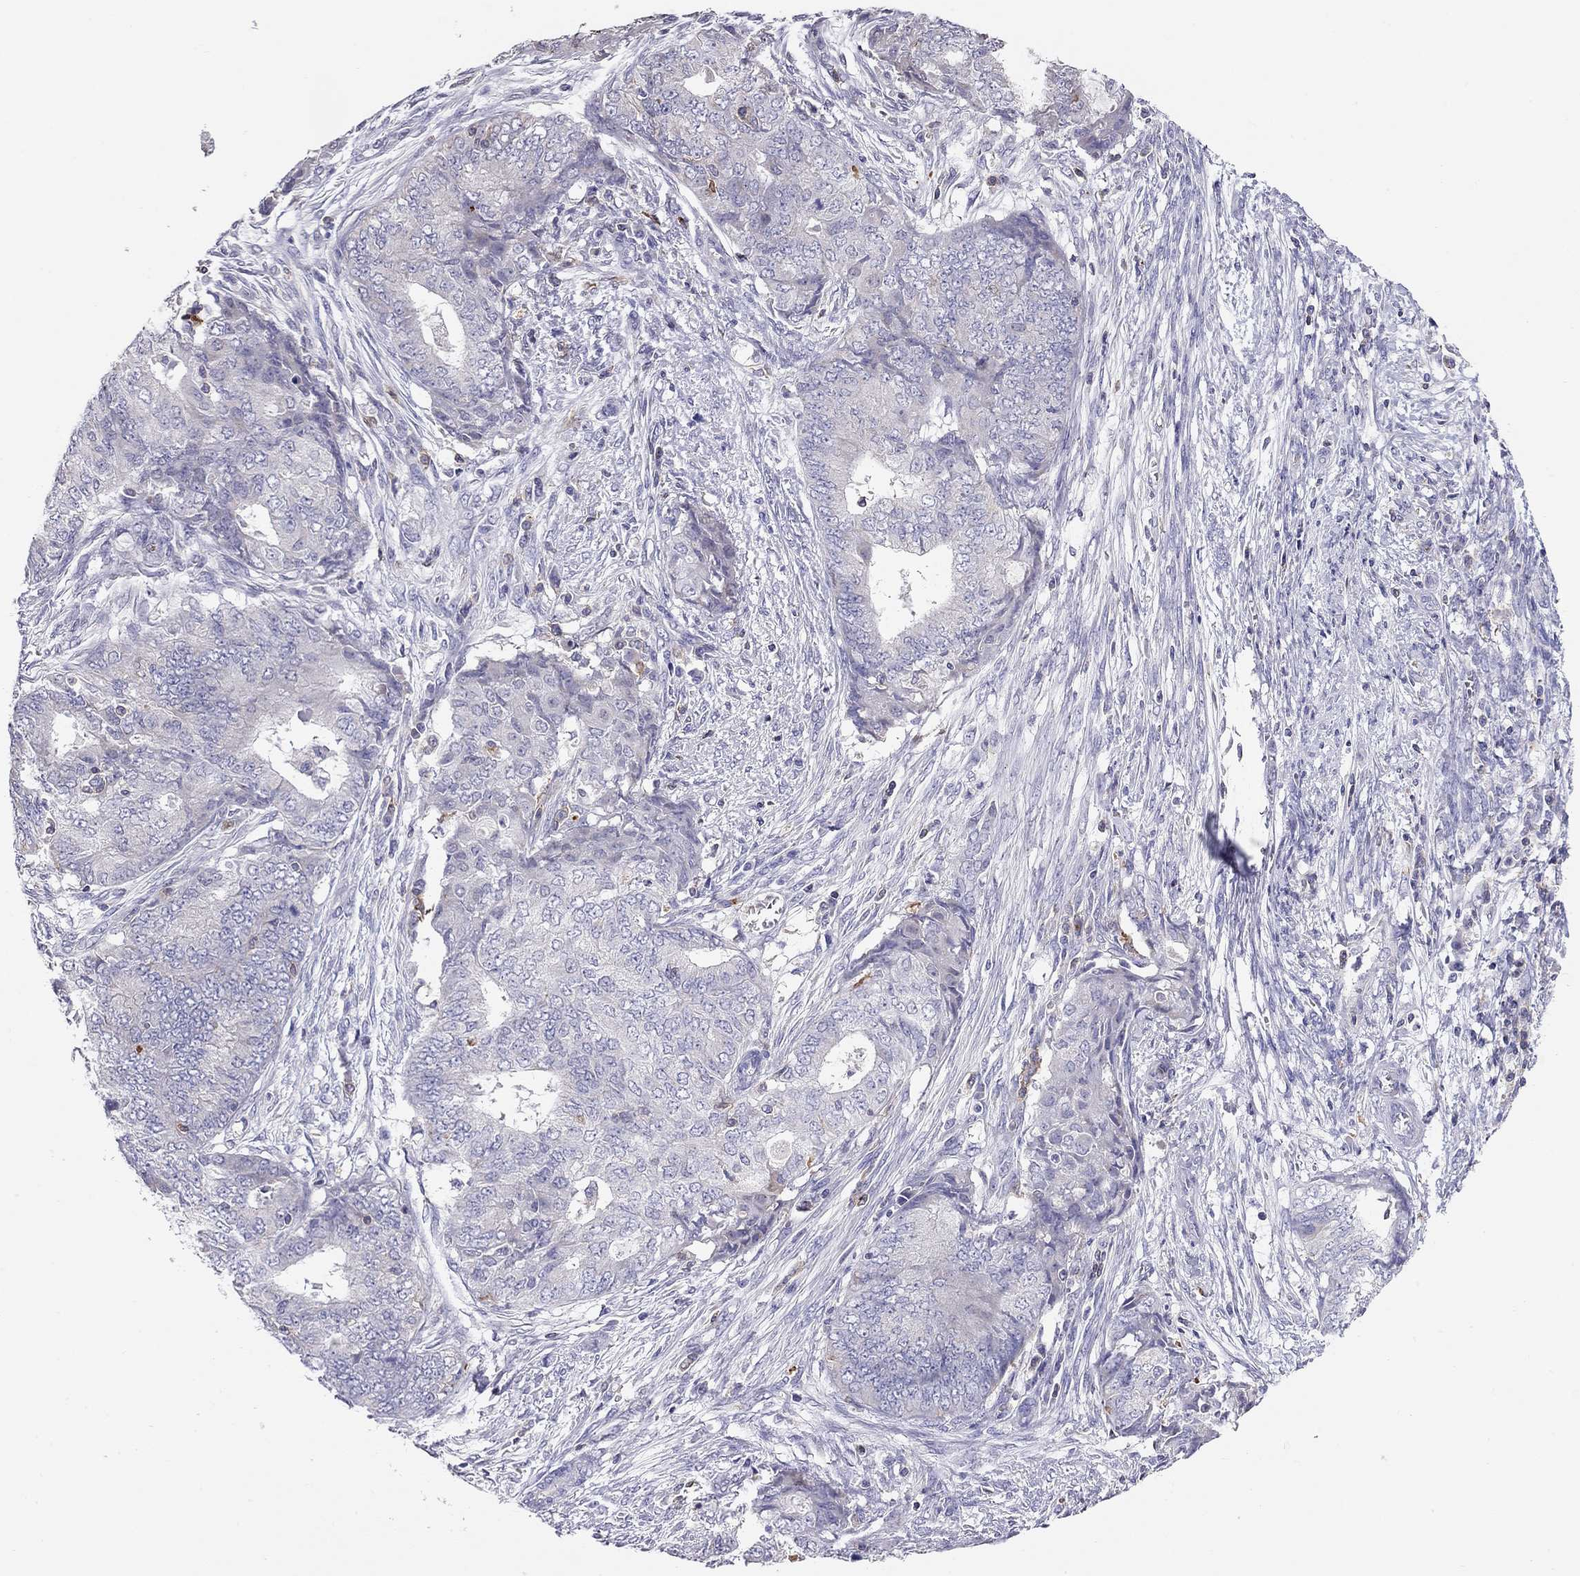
{"staining": {"intensity": "negative", "quantity": "none", "location": "none"}, "tissue": "endometrial cancer", "cell_type": "Tumor cells", "image_type": "cancer", "snomed": [{"axis": "morphology", "description": "Adenocarcinoma, NOS"}, {"axis": "topography", "description": "Endometrium"}], "caption": "Protein analysis of adenocarcinoma (endometrial) displays no significant staining in tumor cells. (Immunohistochemistry (ihc), brightfield microscopy, high magnification).", "gene": "CITED1", "patient": {"sex": "female", "age": 62}}